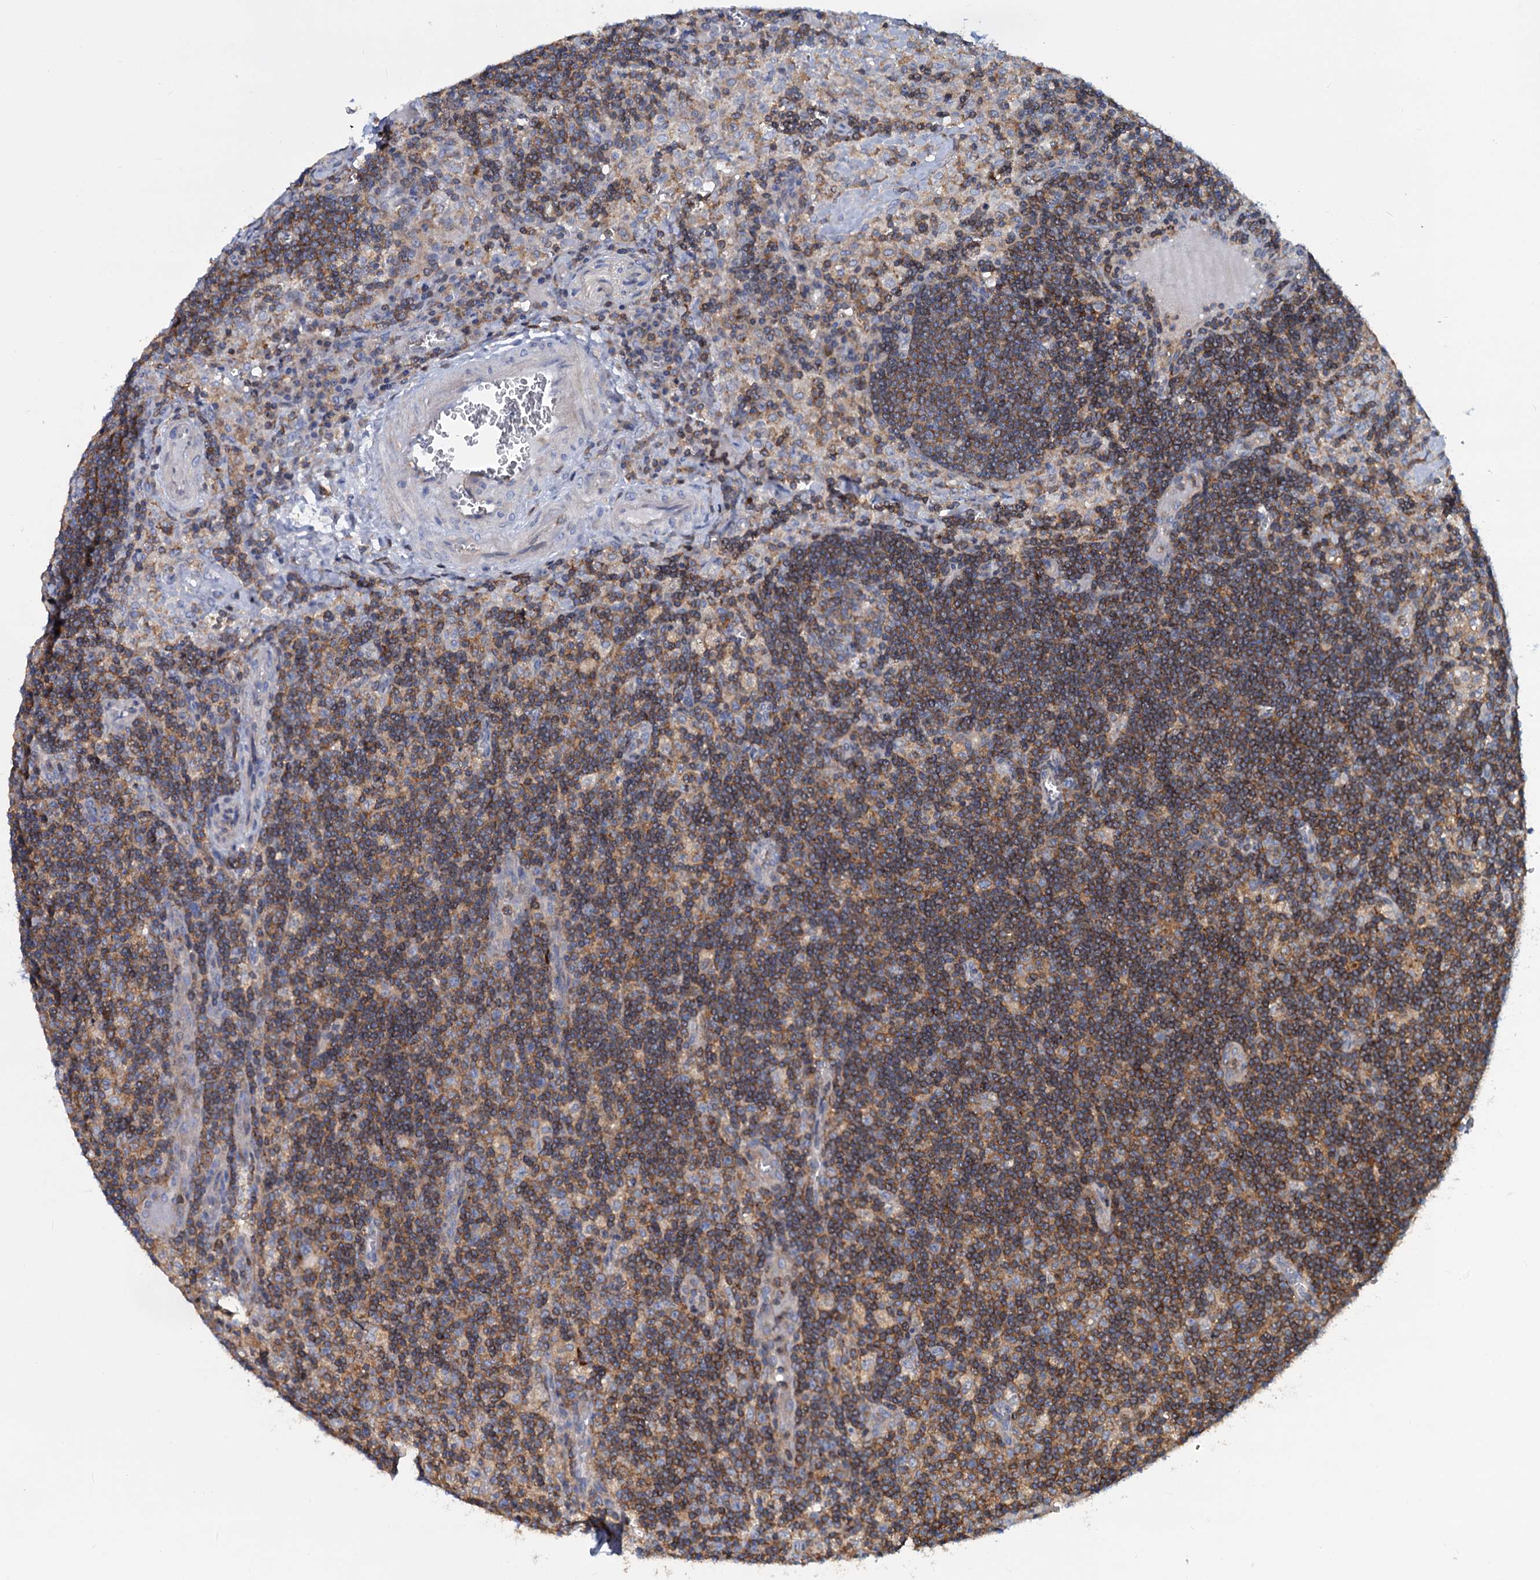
{"staining": {"intensity": "moderate", "quantity": "<25%", "location": "cytoplasmic/membranous"}, "tissue": "lymph node", "cell_type": "Germinal center cells", "image_type": "normal", "snomed": [{"axis": "morphology", "description": "Normal tissue, NOS"}, {"axis": "topography", "description": "Lymph node"}], "caption": "A low amount of moderate cytoplasmic/membranous staining is seen in approximately <25% of germinal center cells in benign lymph node. (DAB = brown stain, brightfield microscopy at high magnification).", "gene": "LRCH4", "patient": {"sex": "male", "age": 58}}